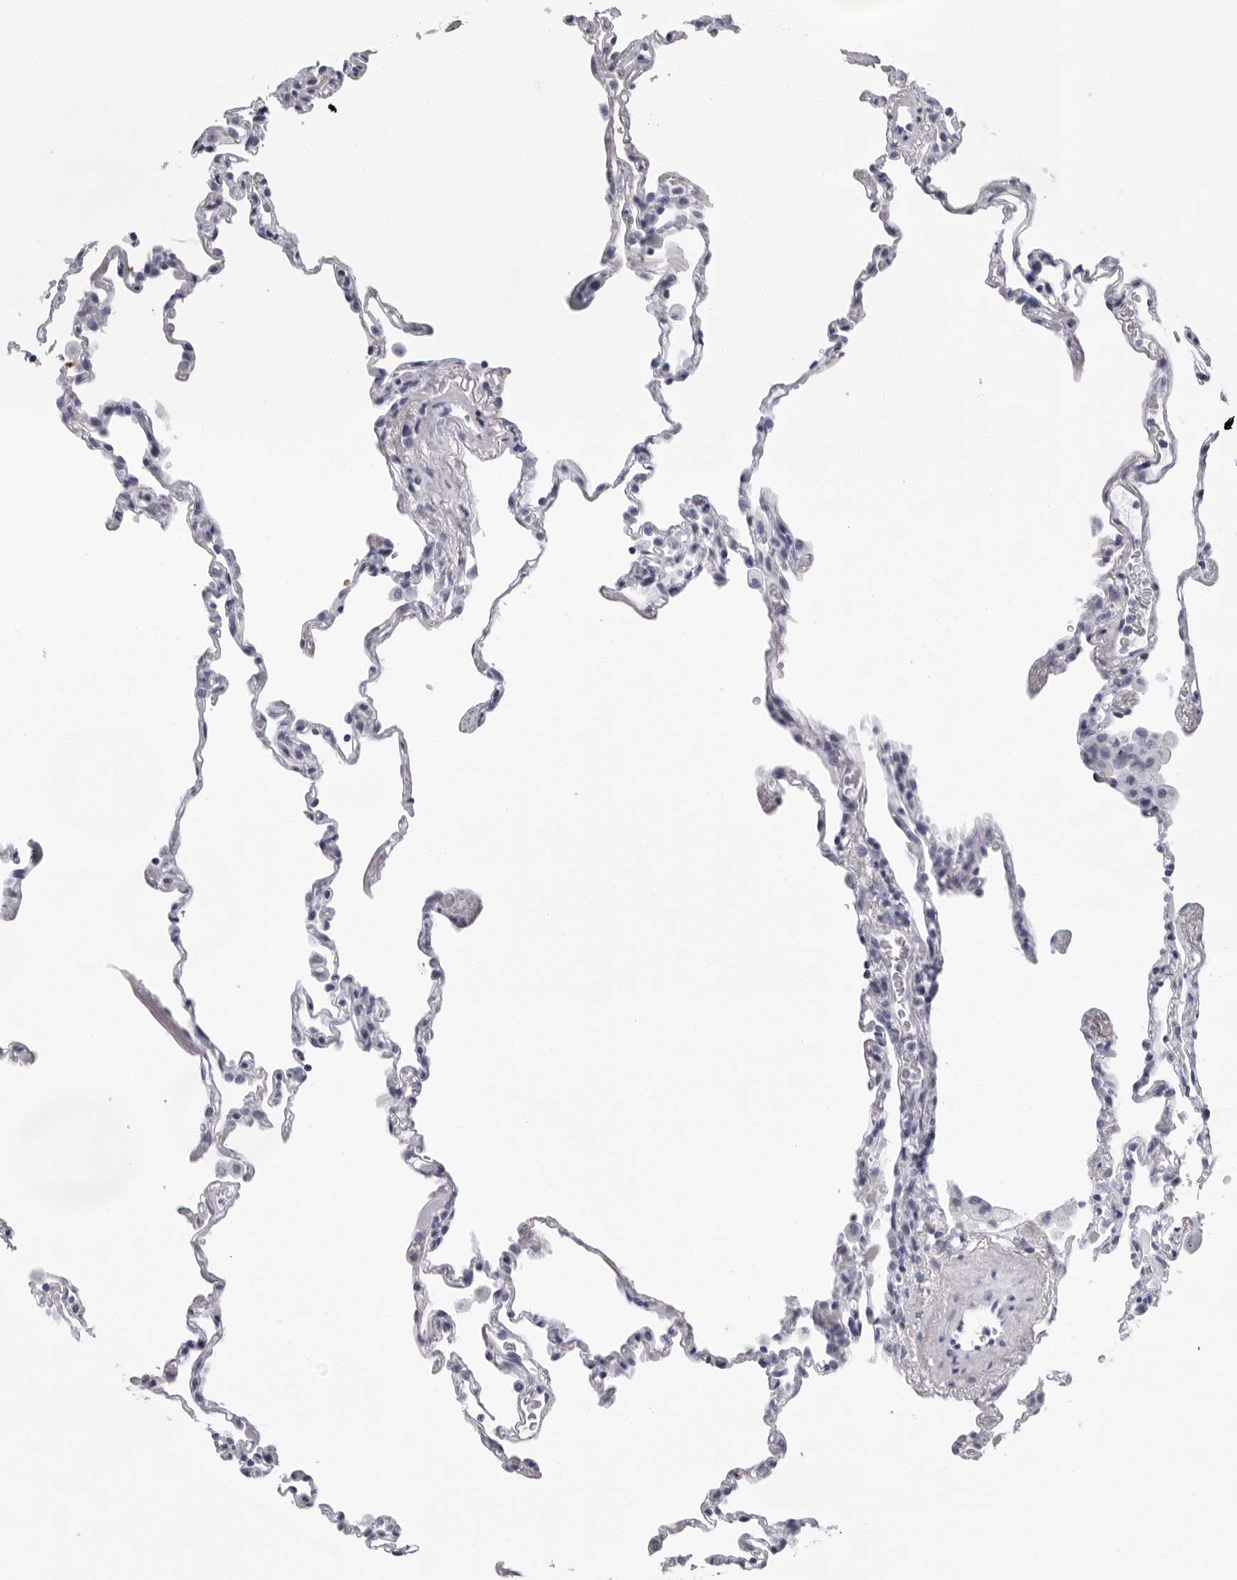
{"staining": {"intensity": "negative", "quantity": "none", "location": "none"}, "tissue": "lung", "cell_type": "Alveolar cells", "image_type": "normal", "snomed": [{"axis": "morphology", "description": "Normal tissue, NOS"}, {"axis": "topography", "description": "Lung"}], "caption": "Immunohistochemistry image of unremarkable lung stained for a protein (brown), which exhibits no expression in alveolar cells. (DAB (3,3'-diaminobenzidine) immunohistochemistry (IHC) visualized using brightfield microscopy, high magnification).", "gene": "USP1", "patient": {"sex": "male", "age": 59}}